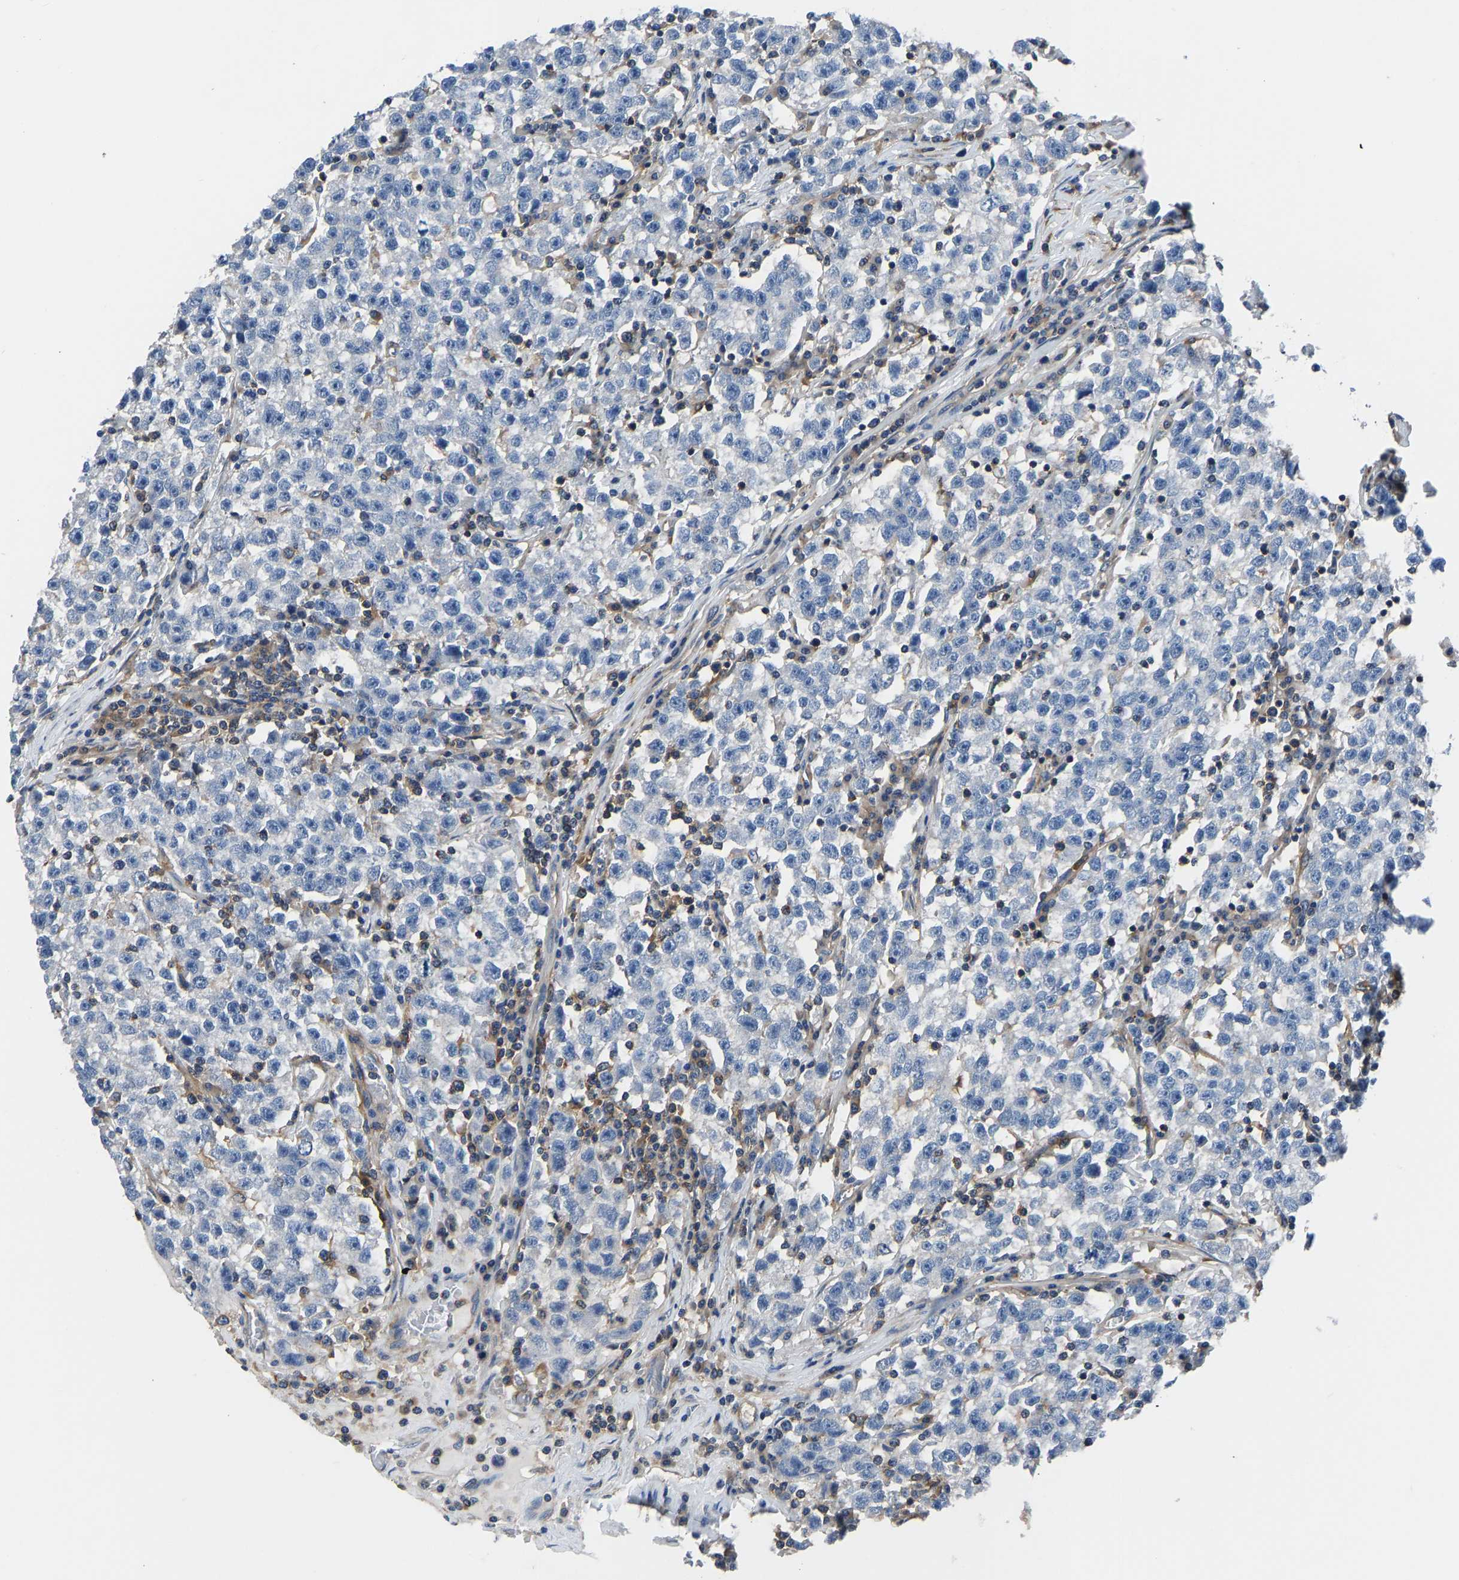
{"staining": {"intensity": "negative", "quantity": "none", "location": "none"}, "tissue": "testis cancer", "cell_type": "Tumor cells", "image_type": "cancer", "snomed": [{"axis": "morphology", "description": "Seminoma, NOS"}, {"axis": "topography", "description": "Testis"}], "caption": "Tumor cells show no significant protein staining in testis cancer.", "gene": "PRKAR1A", "patient": {"sex": "male", "age": 22}}